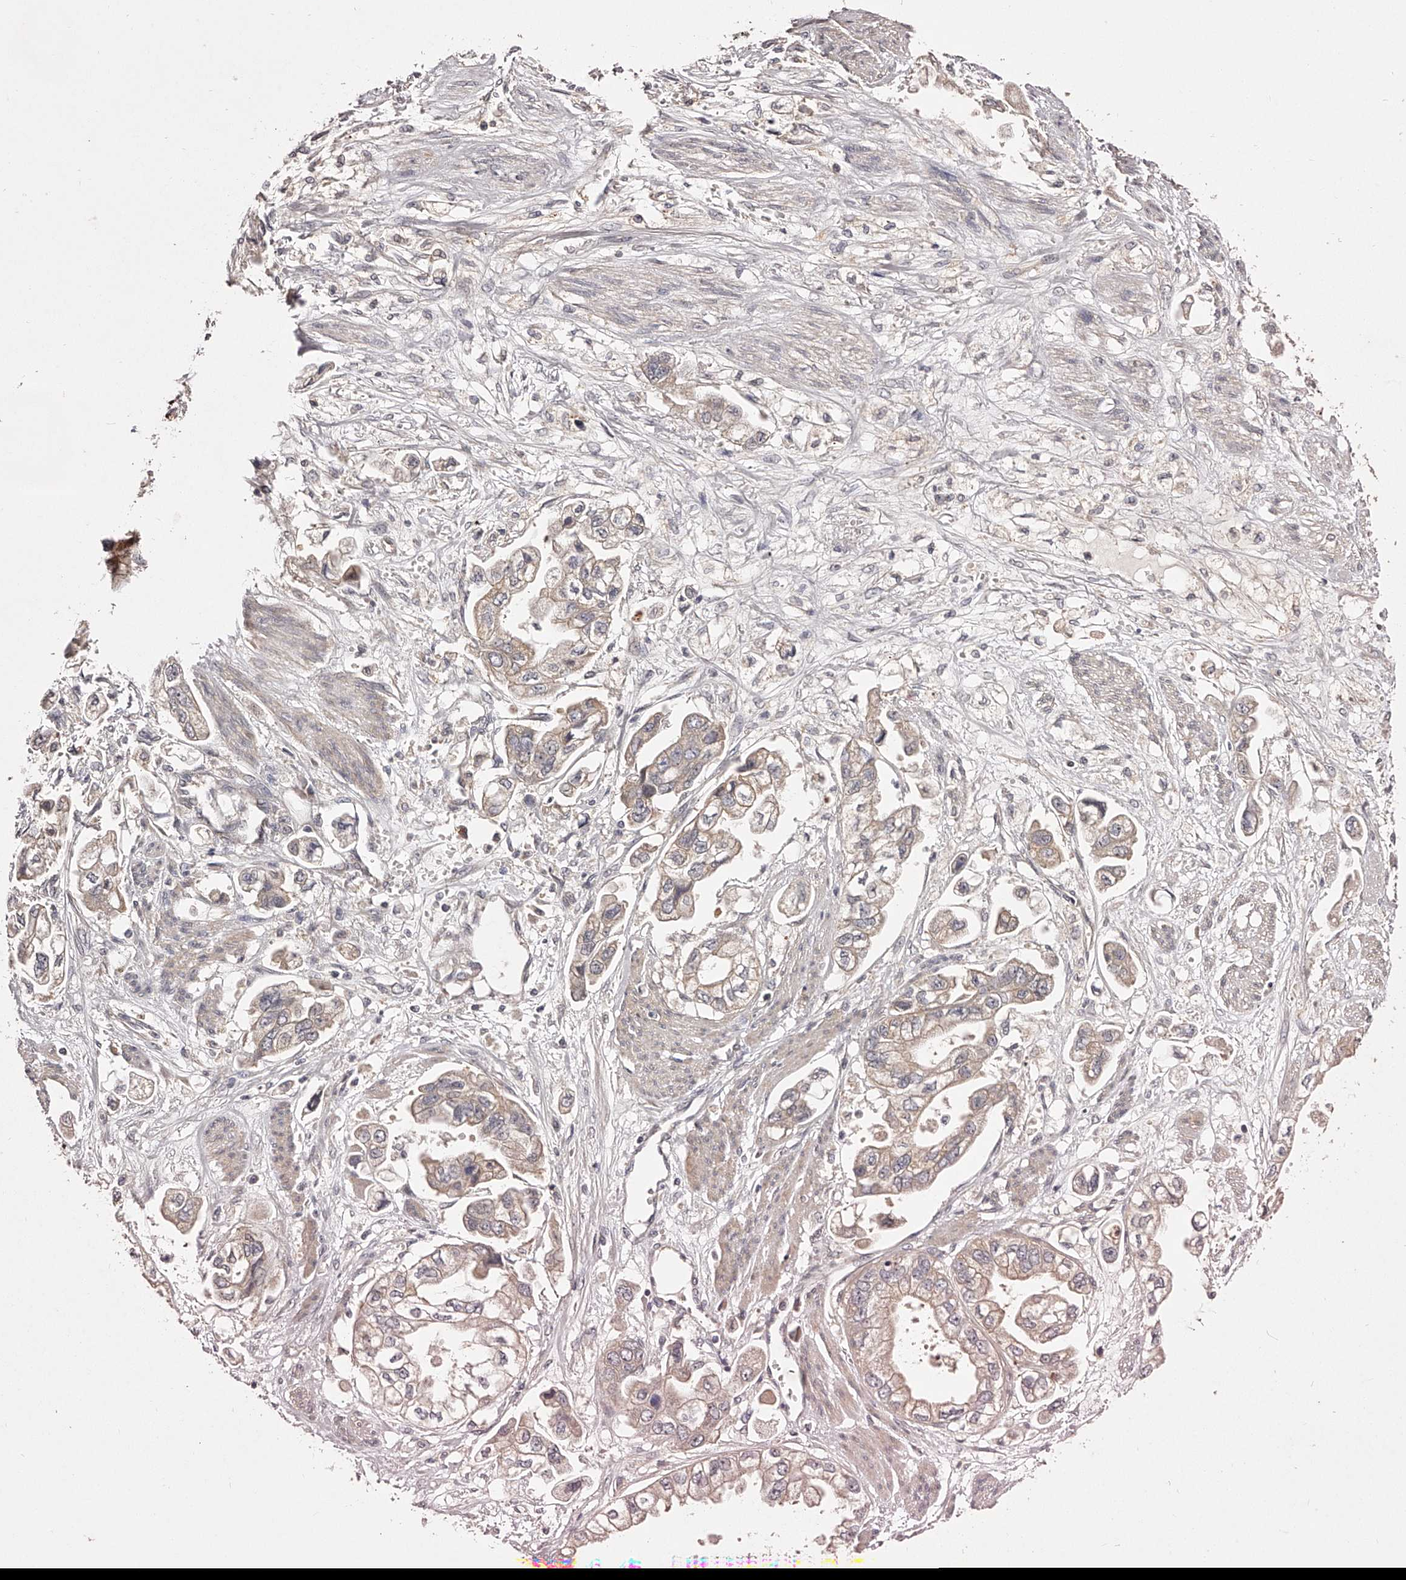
{"staining": {"intensity": "weak", "quantity": ">75%", "location": "cytoplasmic/membranous"}, "tissue": "stomach cancer", "cell_type": "Tumor cells", "image_type": "cancer", "snomed": [{"axis": "morphology", "description": "Adenocarcinoma, NOS"}, {"axis": "topography", "description": "Stomach"}], "caption": "Immunohistochemical staining of human stomach cancer displays low levels of weak cytoplasmic/membranous staining in about >75% of tumor cells.", "gene": "ODF2L", "patient": {"sex": "male", "age": 62}}